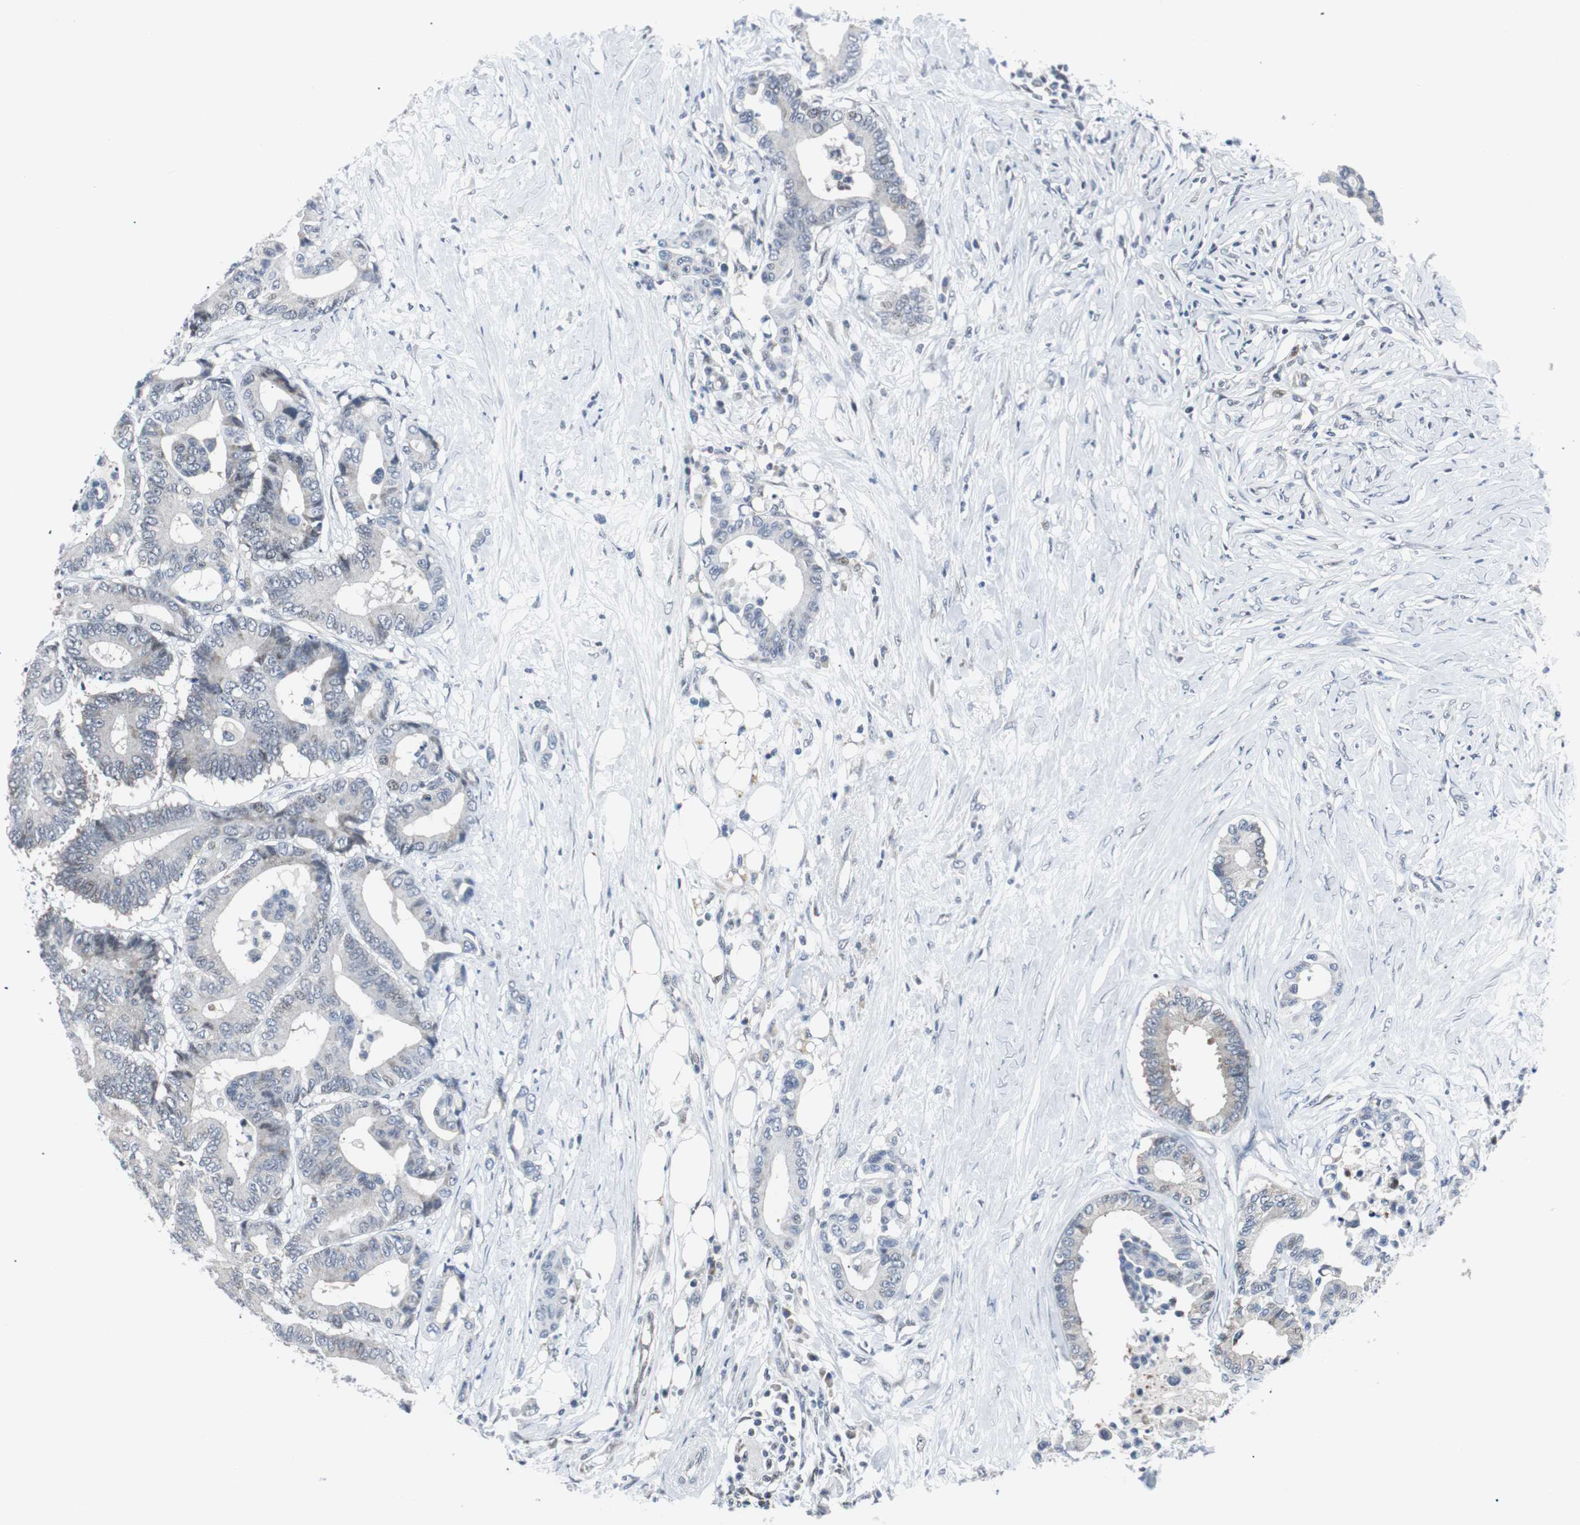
{"staining": {"intensity": "weak", "quantity": "<25%", "location": "nuclear"}, "tissue": "colorectal cancer", "cell_type": "Tumor cells", "image_type": "cancer", "snomed": [{"axis": "morphology", "description": "Normal tissue, NOS"}, {"axis": "morphology", "description": "Adenocarcinoma, NOS"}, {"axis": "topography", "description": "Colon"}], "caption": "DAB (3,3'-diaminobenzidine) immunohistochemical staining of human colorectal adenocarcinoma displays no significant staining in tumor cells.", "gene": "MTA1", "patient": {"sex": "male", "age": 82}}